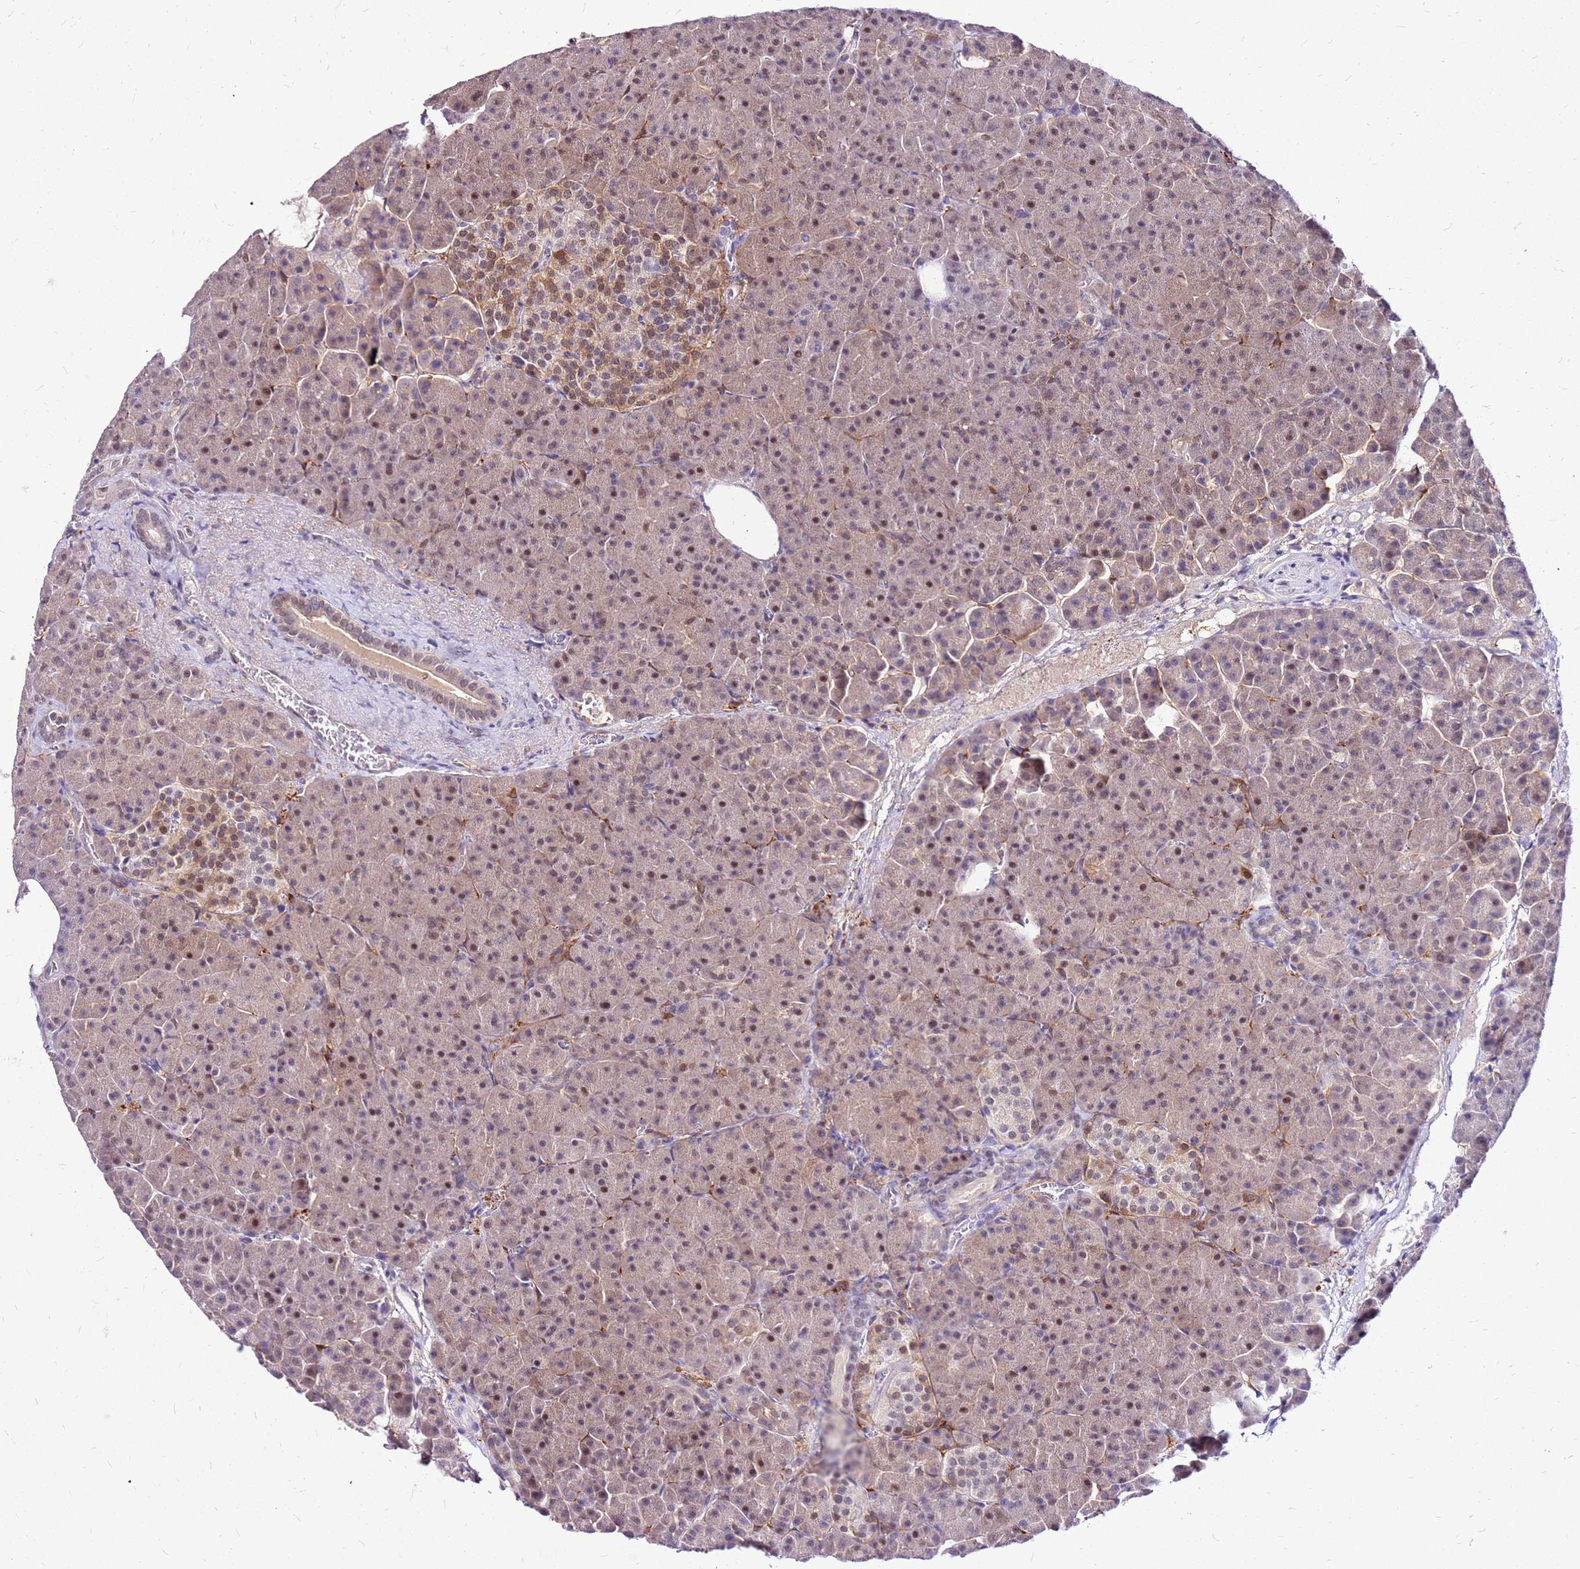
{"staining": {"intensity": "moderate", "quantity": "25%-75%", "location": "cytoplasmic/membranous,nuclear"}, "tissue": "pancreas", "cell_type": "Exocrine glandular cells", "image_type": "normal", "snomed": [{"axis": "morphology", "description": "Normal tissue, NOS"}, {"axis": "topography", "description": "Pancreas"}], "caption": "Human pancreas stained with a brown dye shows moderate cytoplasmic/membranous,nuclear positive staining in about 25%-75% of exocrine glandular cells.", "gene": "ALDH1A3", "patient": {"sex": "female", "age": 74}}